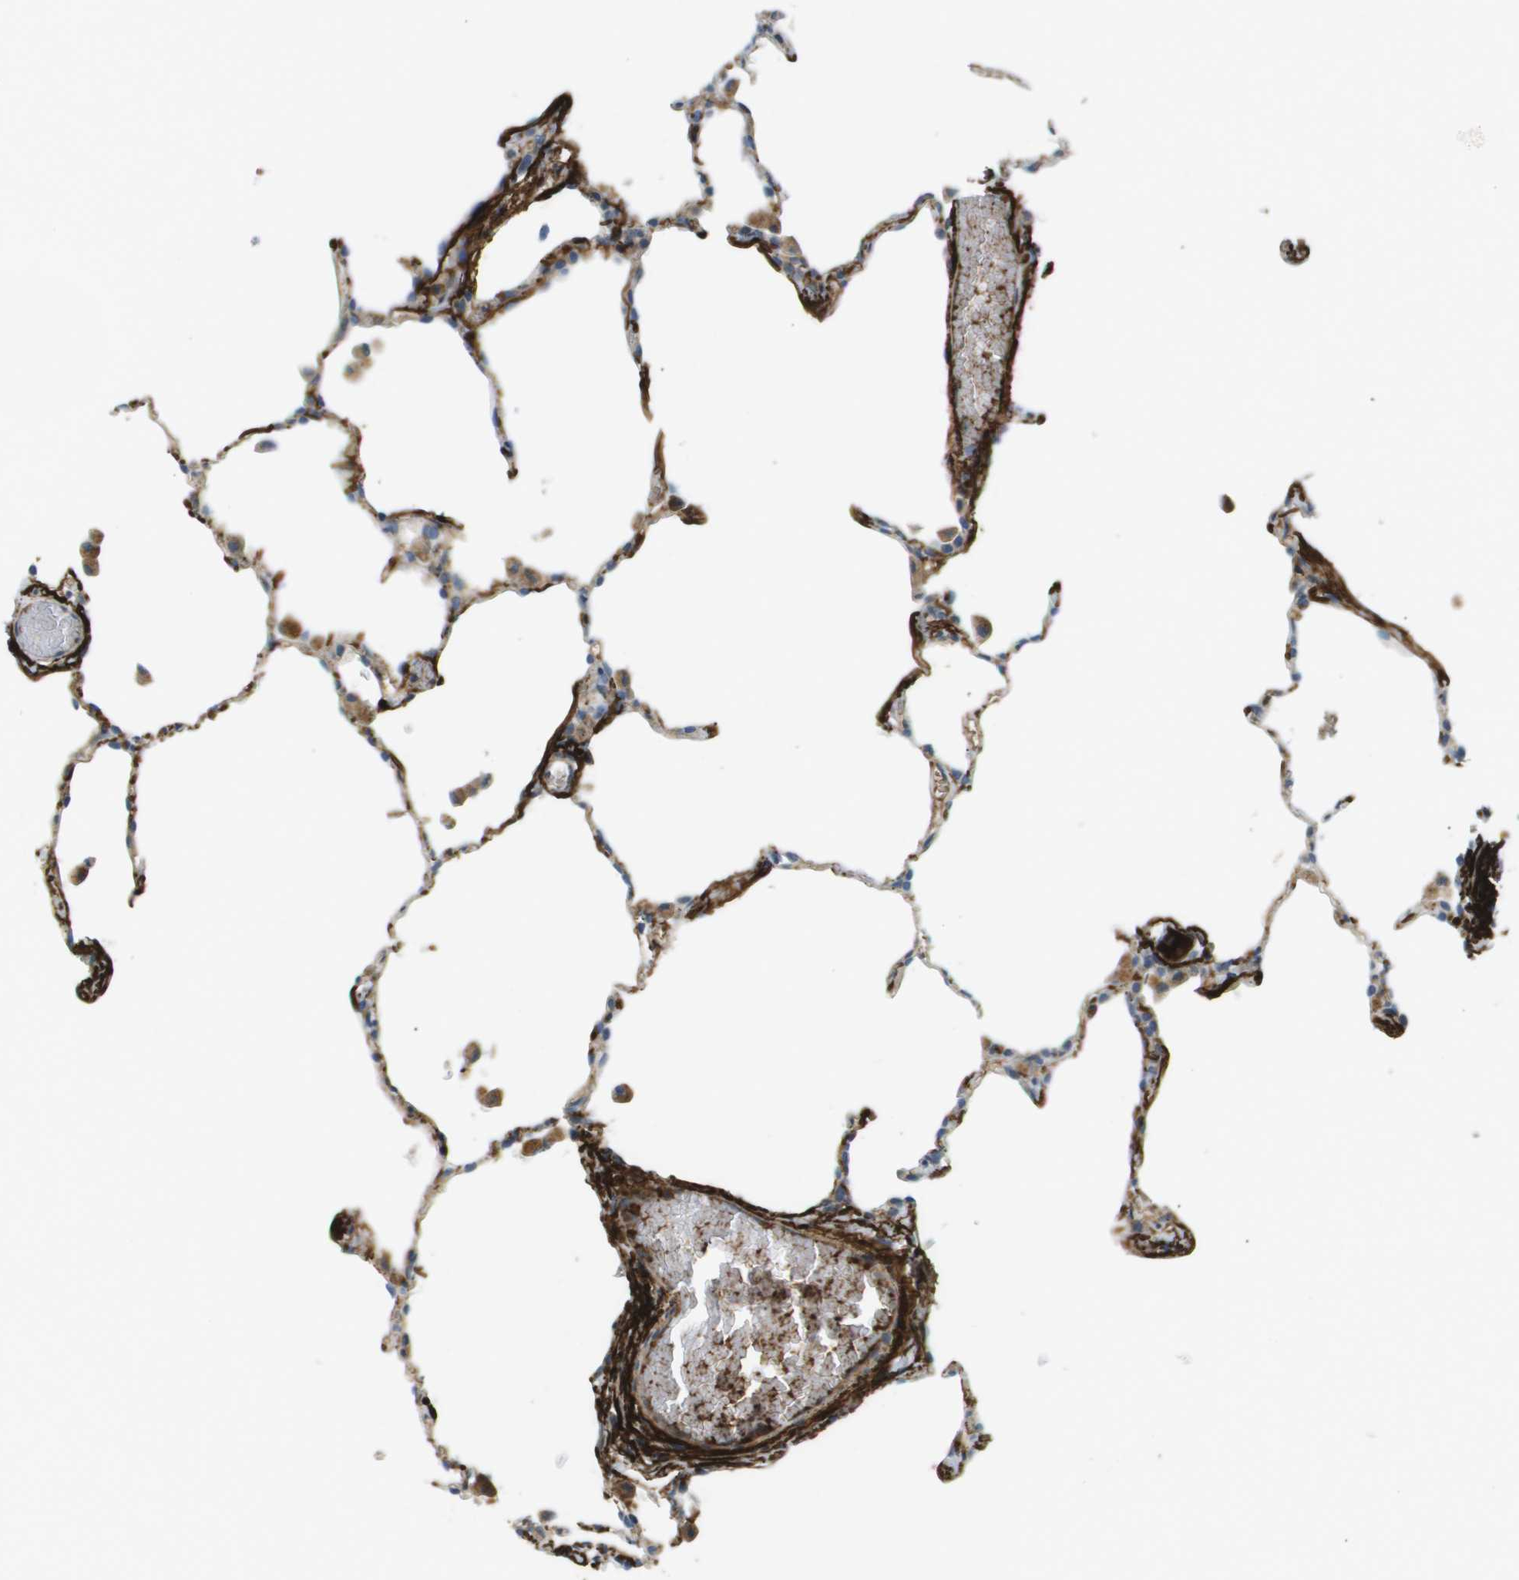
{"staining": {"intensity": "strong", "quantity": "<25%", "location": "cytoplasmic/membranous"}, "tissue": "lung", "cell_type": "Alveolar cells", "image_type": "normal", "snomed": [{"axis": "morphology", "description": "Normal tissue, NOS"}, {"axis": "topography", "description": "Lung"}], "caption": "About <25% of alveolar cells in normal human lung show strong cytoplasmic/membranous protein expression as visualized by brown immunohistochemical staining.", "gene": "VTN", "patient": {"sex": "female", "age": 49}}